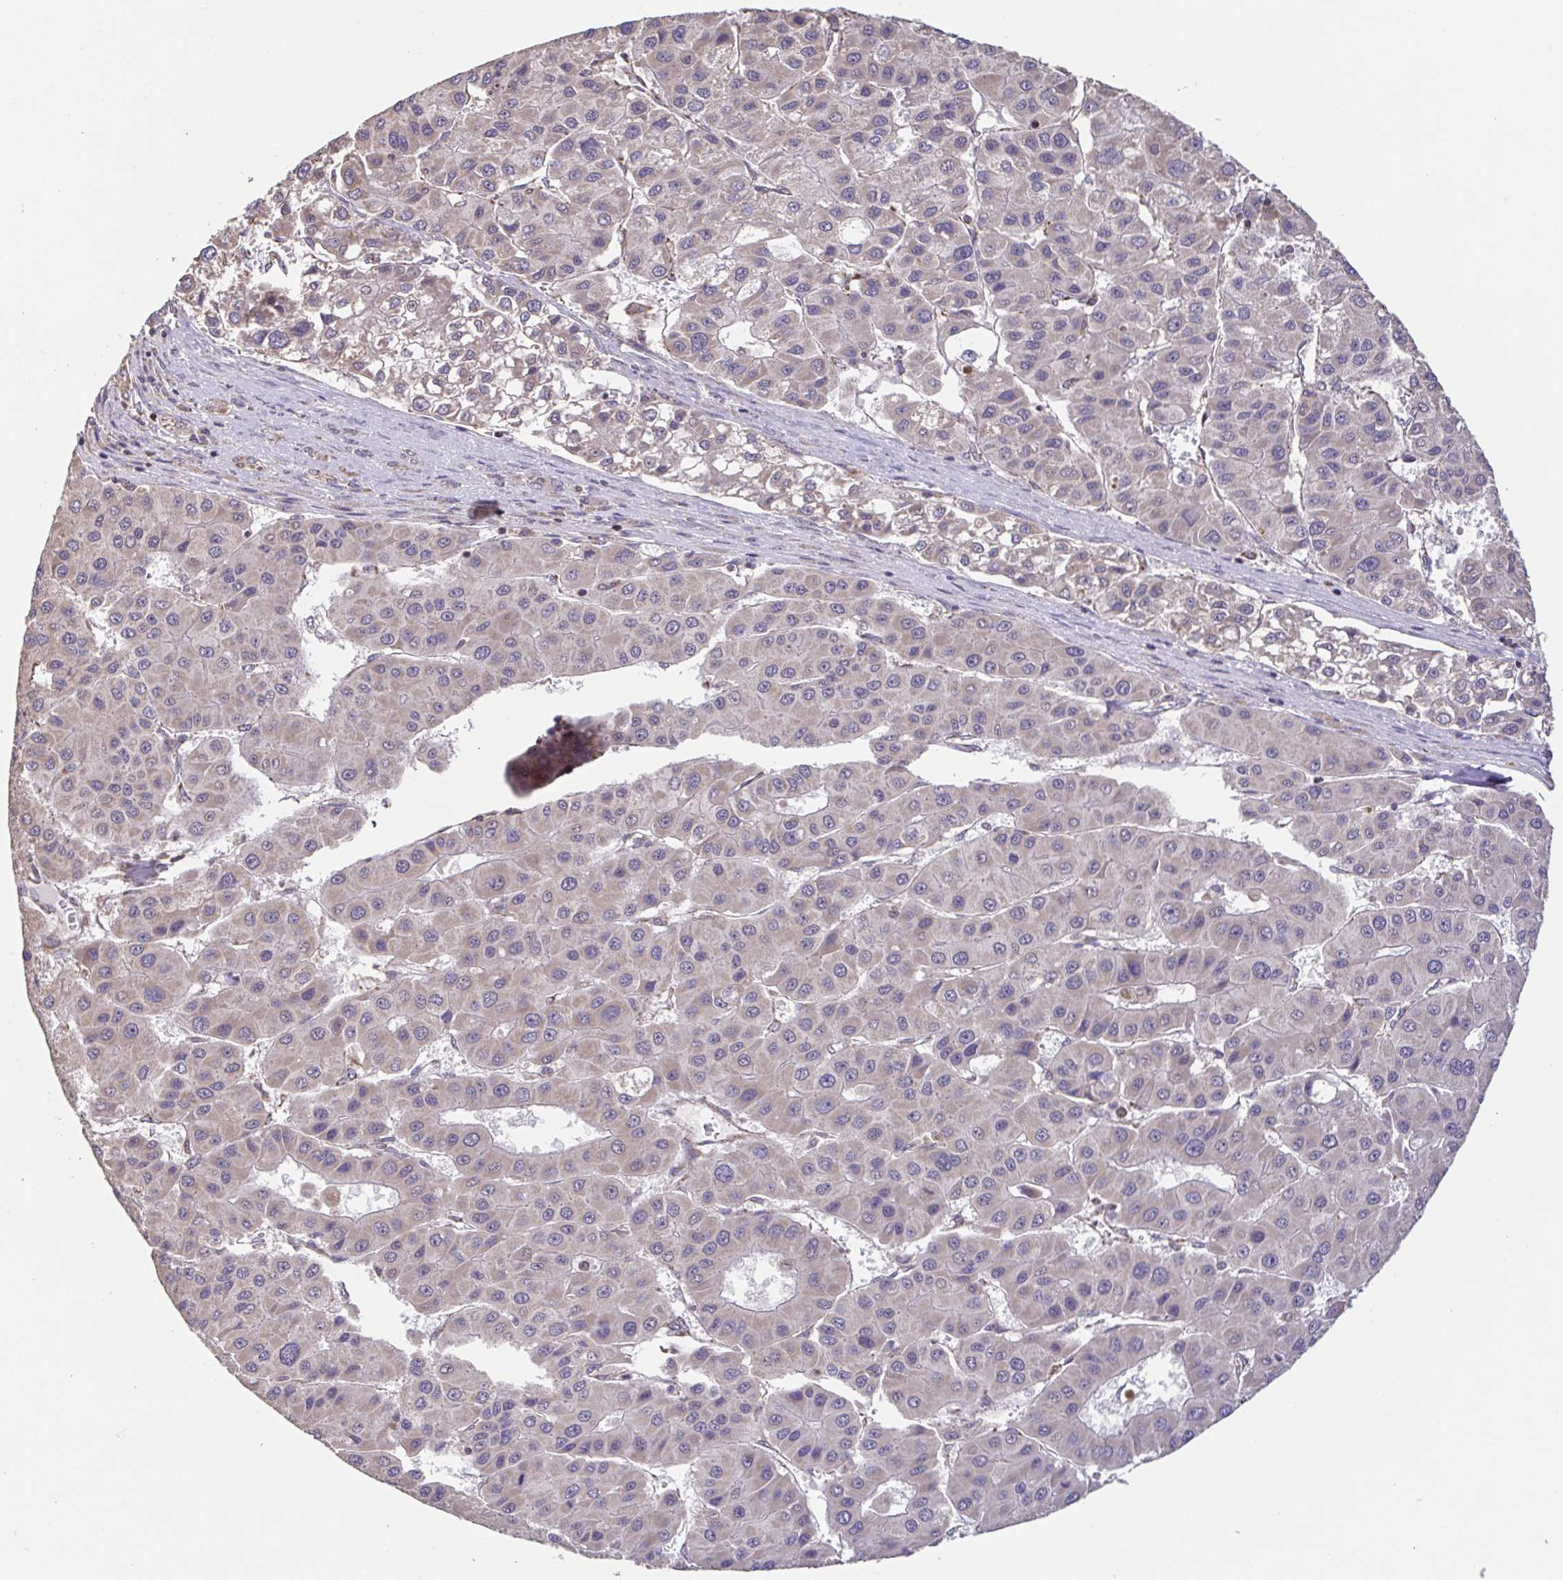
{"staining": {"intensity": "negative", "quantity": "none", "location": "none"}, "tissue": "liver cancer", "cell_type": "Tumor cells", "image_type": "cancer", "snomed": [{"axis": "morphology", "description": "Carcinoma, Hepatocellular, NOS"}, {"axis": "topography", "description": "Liver"}], "caption": "The IHC photomicrograph has no significant positivity in tumor cells of liver cancer tissue. (Stains: DAB (3,3'-diaminobenzidine) immunohistochemistry with hematoxylin counter stain, Microscopy: brightfield microscopy at high magnification).", "gene": "DIP2B", "patient": {"sex": "male", "age": 73}}